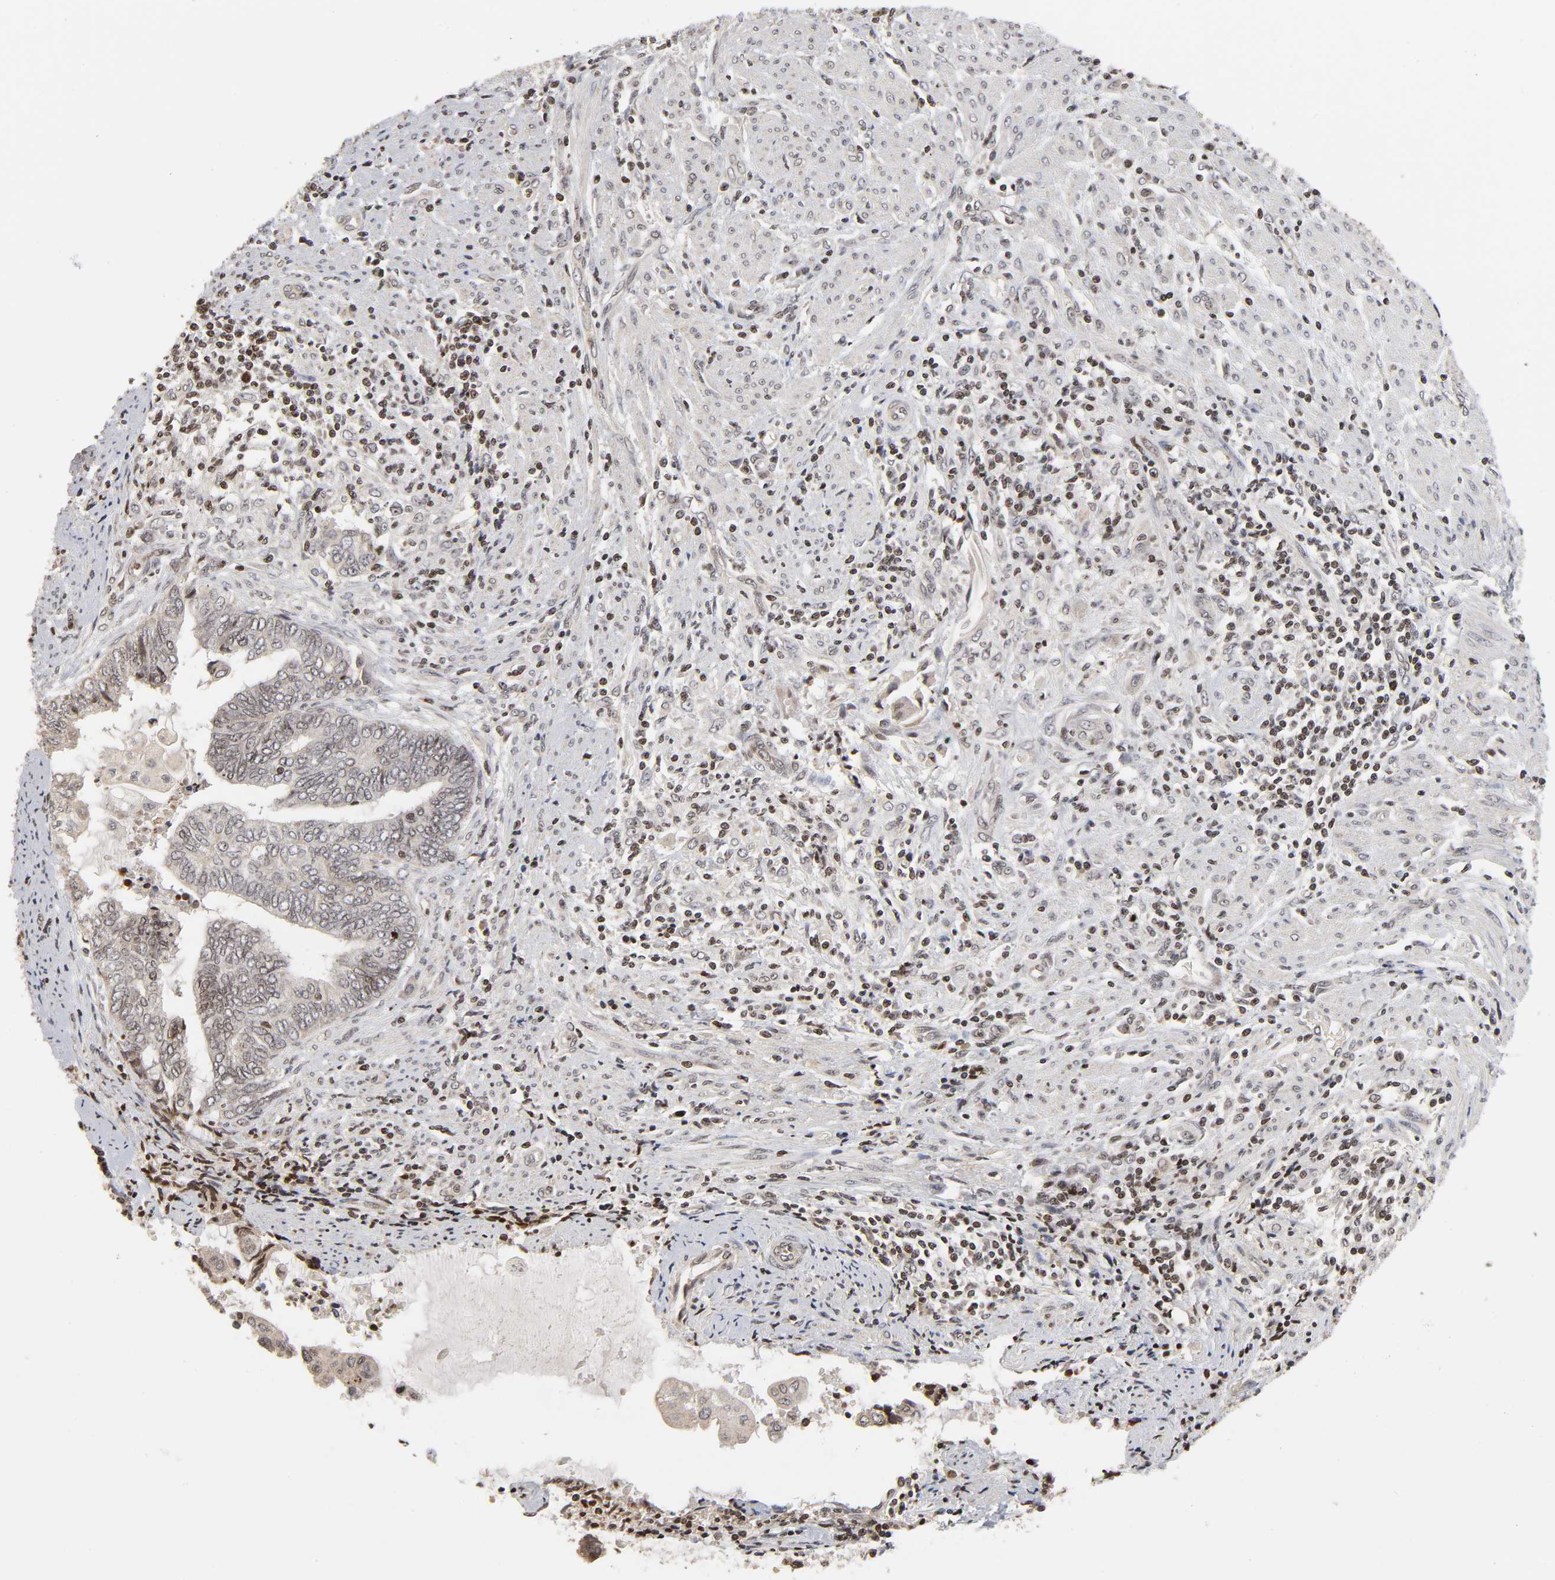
{"staining": {"intensity": "negative", "quantity": "none", "location": "none"}, "tissue": "endometrial cancer", "cell_type": "Tumor cells", "image_type": "cancer", "snomed": [{"axis": "morphology", "description": "Adenocarcinoma, NOS"}, {"axis": "topography", "description": "Uterus"}, {"axis": "topography", "description": "Endometrium"}], "caption": "A high-resolution photomicrograph shows IHC staining of adenocarcinoma (endometrial), which reveals no significant expression in tumor cells.", "gene": "ZNF473", "patient": {"sex": "female", "age": 70}}